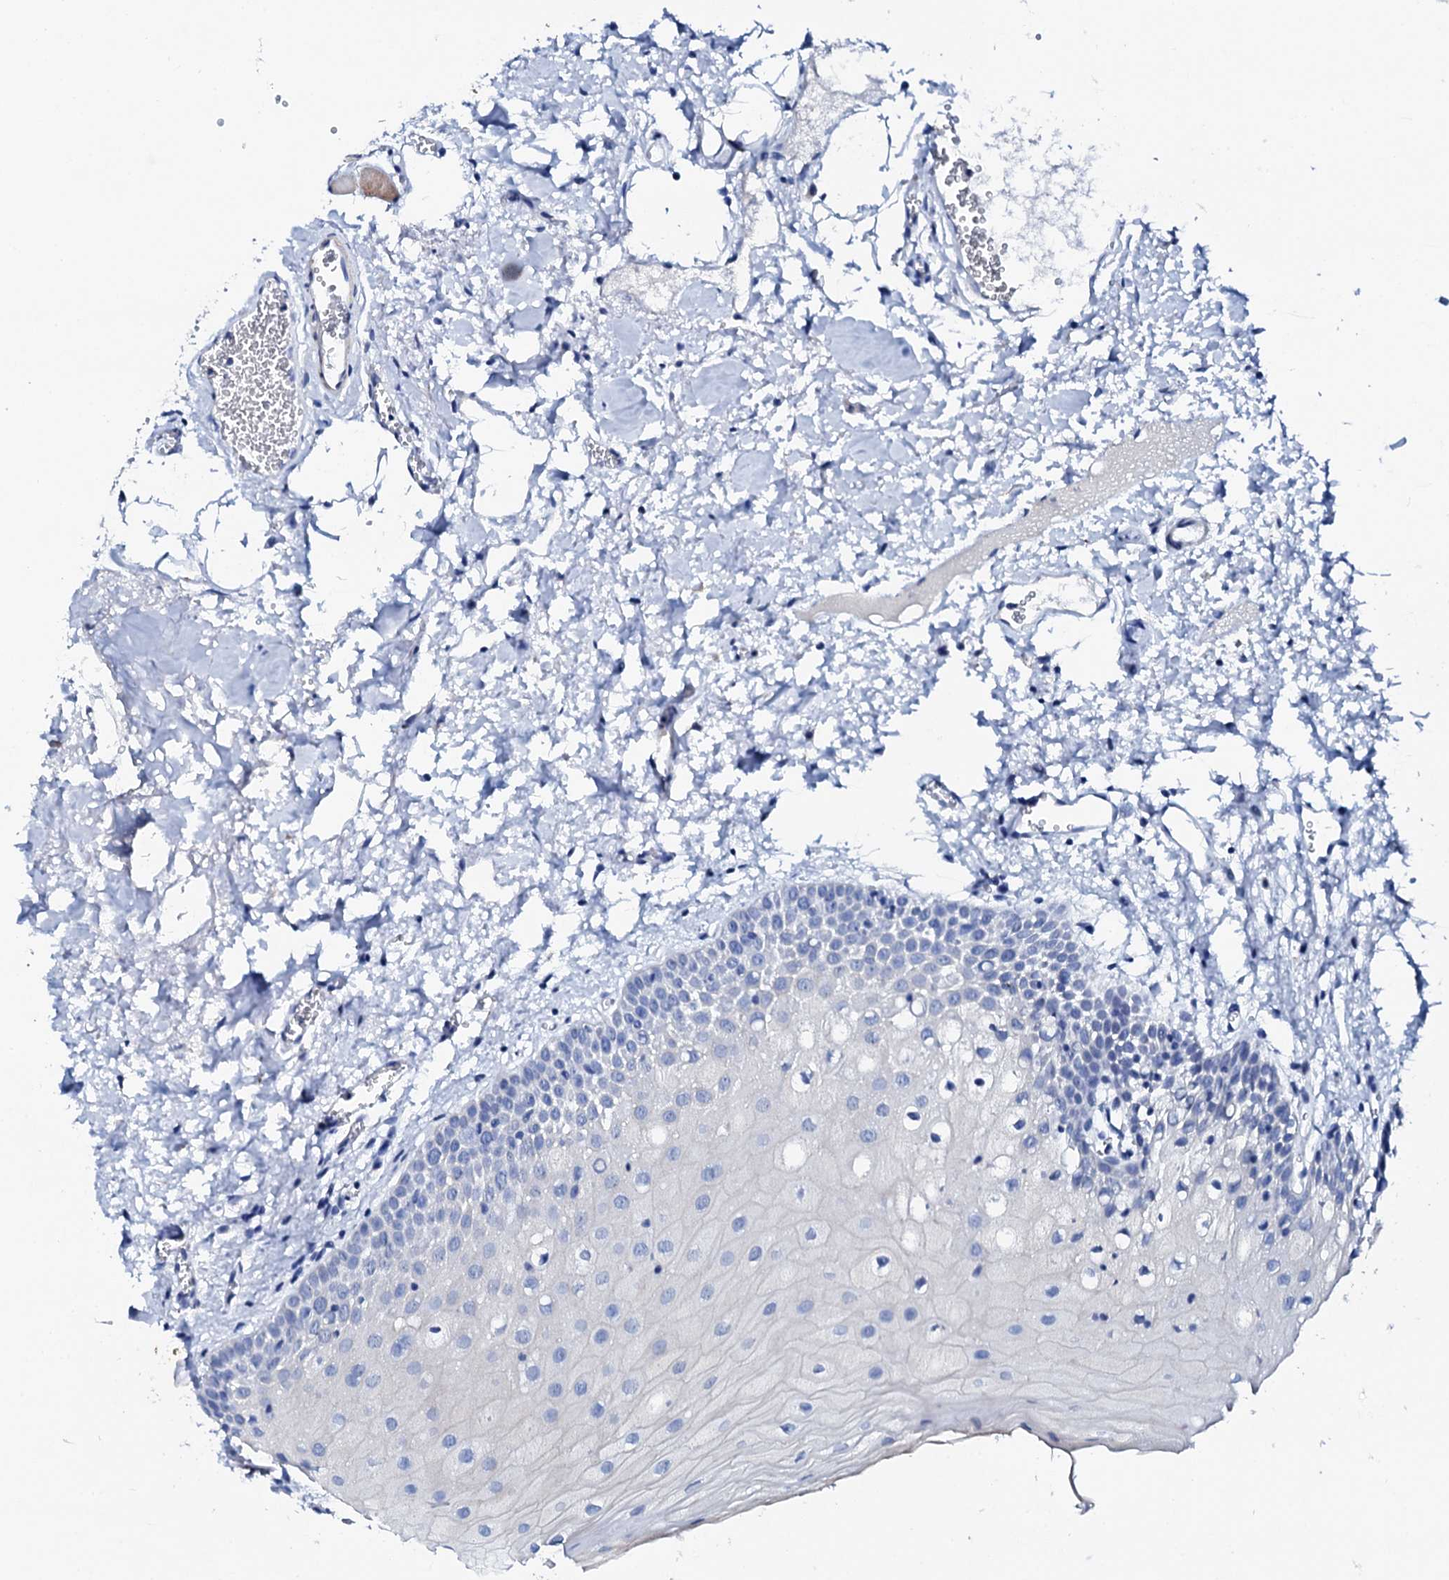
{"staining": {"intensity": "negative", "quantity": "none", "location": "none"}, "tissue": "oral mucosa", "cell_type": "Squamous epithelial cells", "image_type": "normal", "snomed": [{"axis": "morphology", "description": "Normal tissue, NOS"}, {"axis": "topography", "description": "Oral tissue"}, {"axis": "topography", "description": "Tounge, NOS"}], "caption": "Immunohistochemistry photomicrograph of unremarkable oral mucosa: human oral mucosa stained with DAB demonstrates no significant protein positivity in squamous epithelial cells.", "gene": "GLB1L3", "patient": {"sex": "female", "age": 73}}